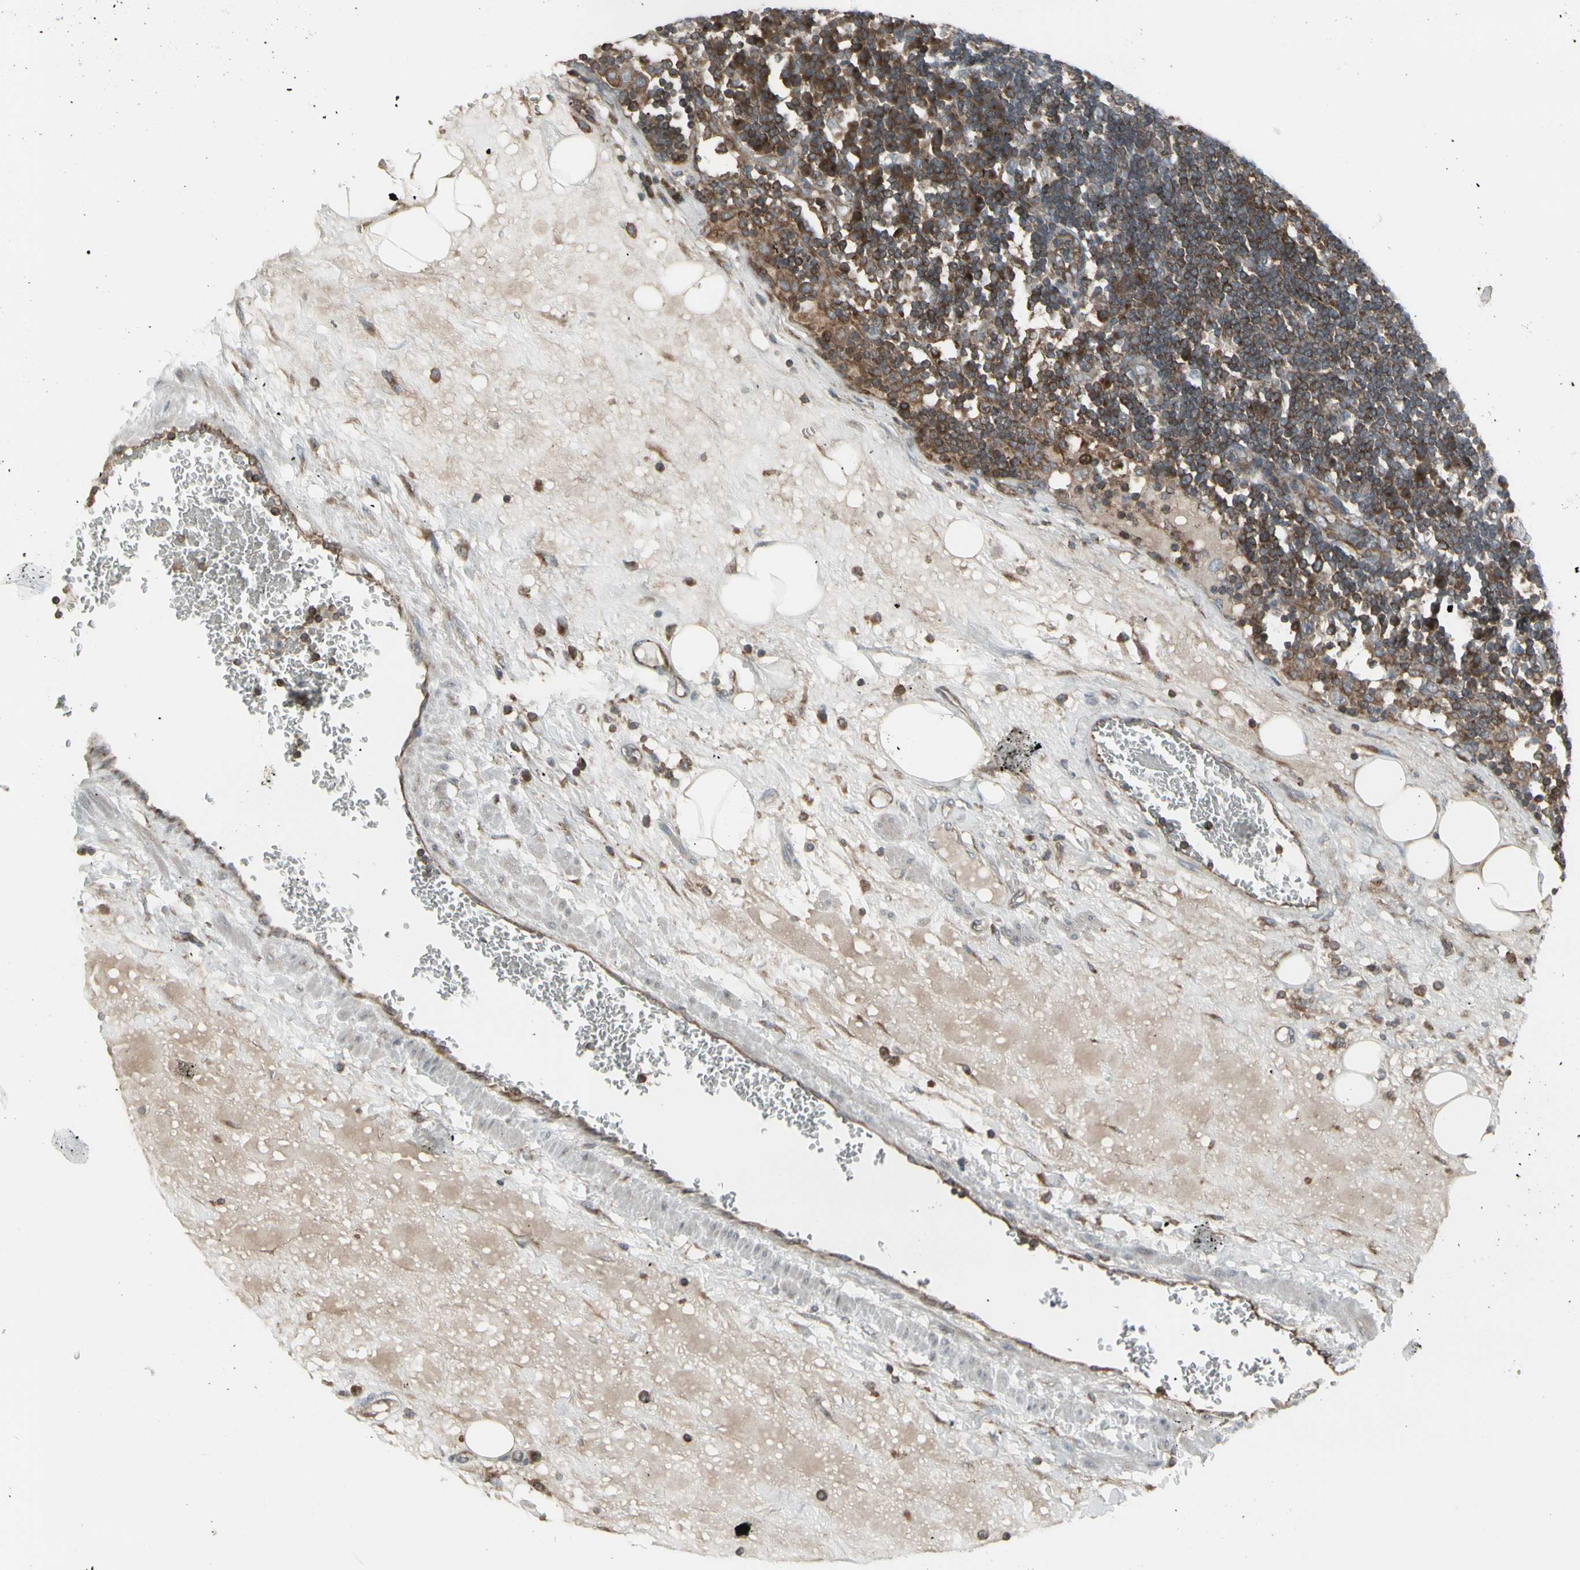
{"staining": {"intensity": "strong", "quantity": ">75%", "location": "cytoplasmic/membranous"}, "tissue": "lymph node", "cell_type": "Germinal center cells", "image_type": "normal", "snomed": [{"axis": "morphology", "description": "Normal tissue, NOS"}, {"axis": "morphology", "description": "Squamous cell carcinoma, metastatic, NOS"}, {"axis": "topography", "description": "Lymph node"}], "caption": "Immunohistochemistry photomicrograph of benign lymph node: human lymph node stained using IHC displays high levels of strong protein expression localized specifically in the cytoplasmic/membranous of germinal center cells, appearing as a cytoplasmic/membranous brown color.", "gene": "EPS15", "patient": {"sex": "female", "age": 53}}